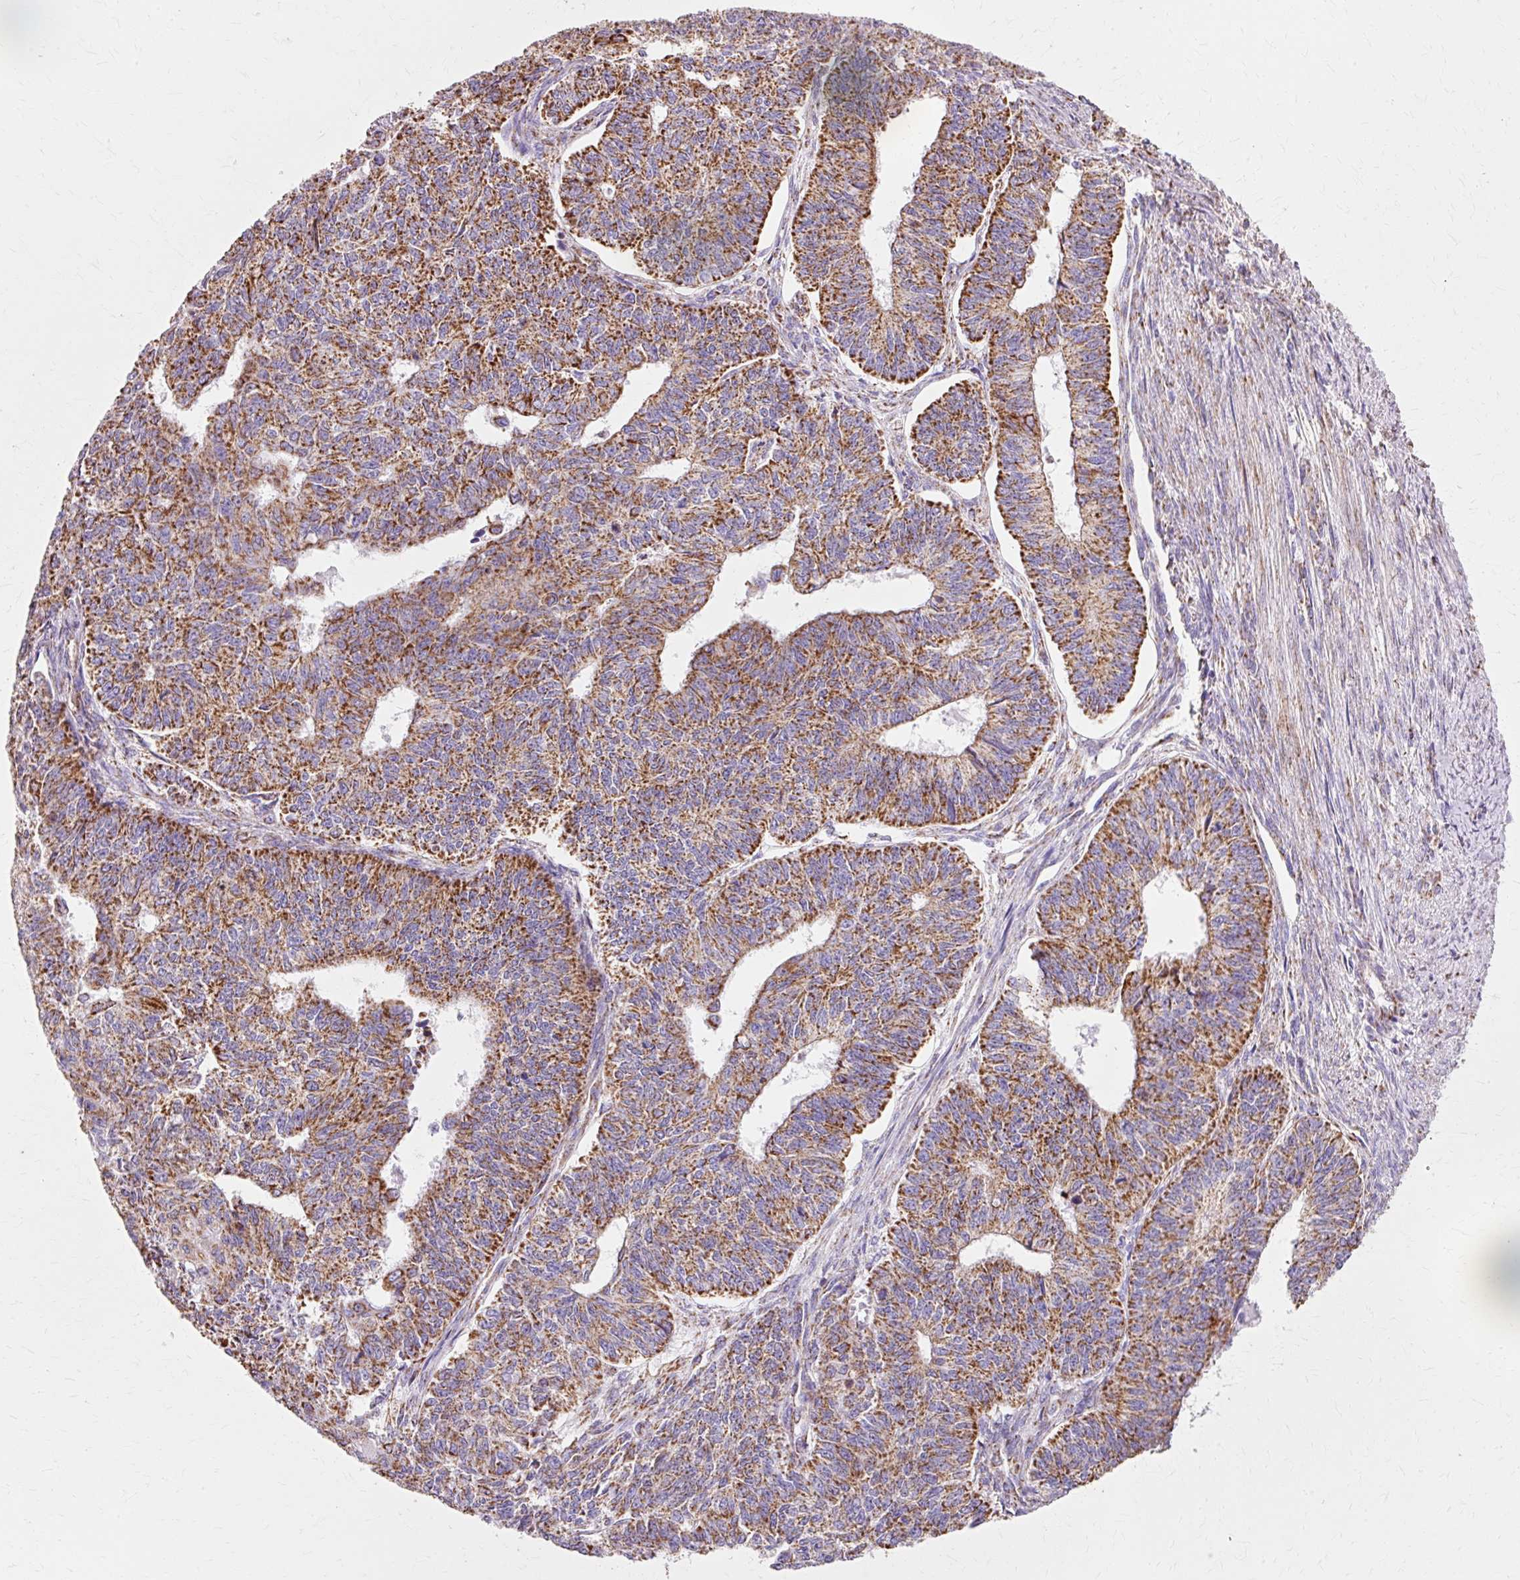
{"staining": {"intensity": "strong", "quantity": ">75%", "location": "cytoplasmic/membranous"}, "tissue": "endometrial cancer", "cell_type": "Tumor cells", "image_type": "cancer", "snomed": [{"axis": "morphology", "description": "Adenocarcinoma, NOS"}, {"axis": "topography", "description": "Endometrium"}], "caption": "This is a photomicrograph of IHC staining of endometrial cancer (adenocarcinoma), which shows strong staining in the cytoplasmic/membranous of tumor cells.", "gene": "ATP5PO", "patient": {"sex": "female", "age": 32}}